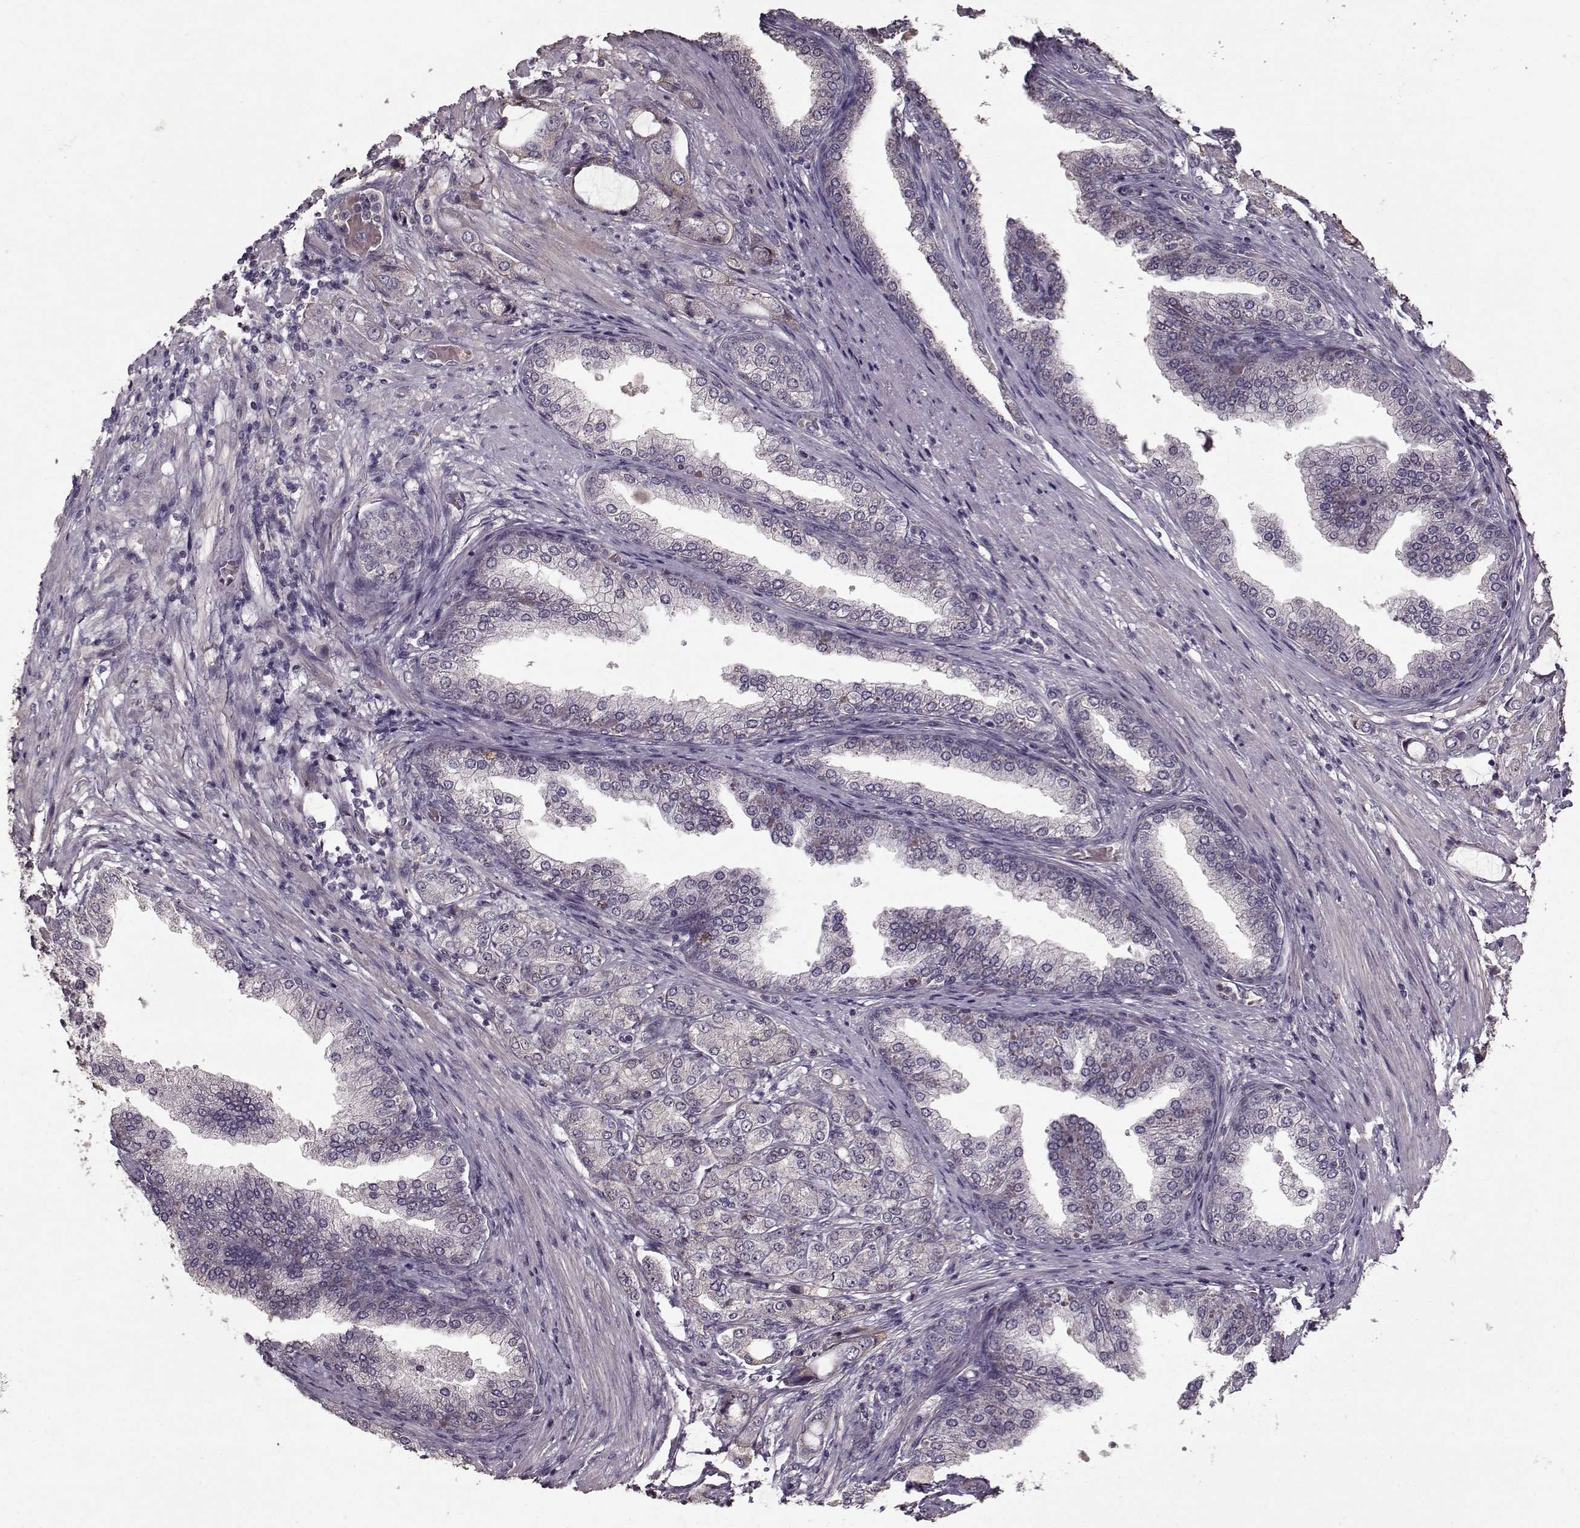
{"staining": {"intensity": "negative", "quantity": "none", "location": "none"}, "tissue": "prostate cancer", "cell_type": "Tumor cells", "image_type": "cancer", "snomed": [{"axis": "morphology", "description": "Adenocarcinoma, NOS"}, {"axis": "topography", "description": "Prostate"}], "caption": "A high-resolution image shows IHC staining of adenocarcinoma (prostate), which demonstrates no significant positivity in tumor cells.", "gene": "LAMA2", "patient": {"sex": "male", "age": 63}}